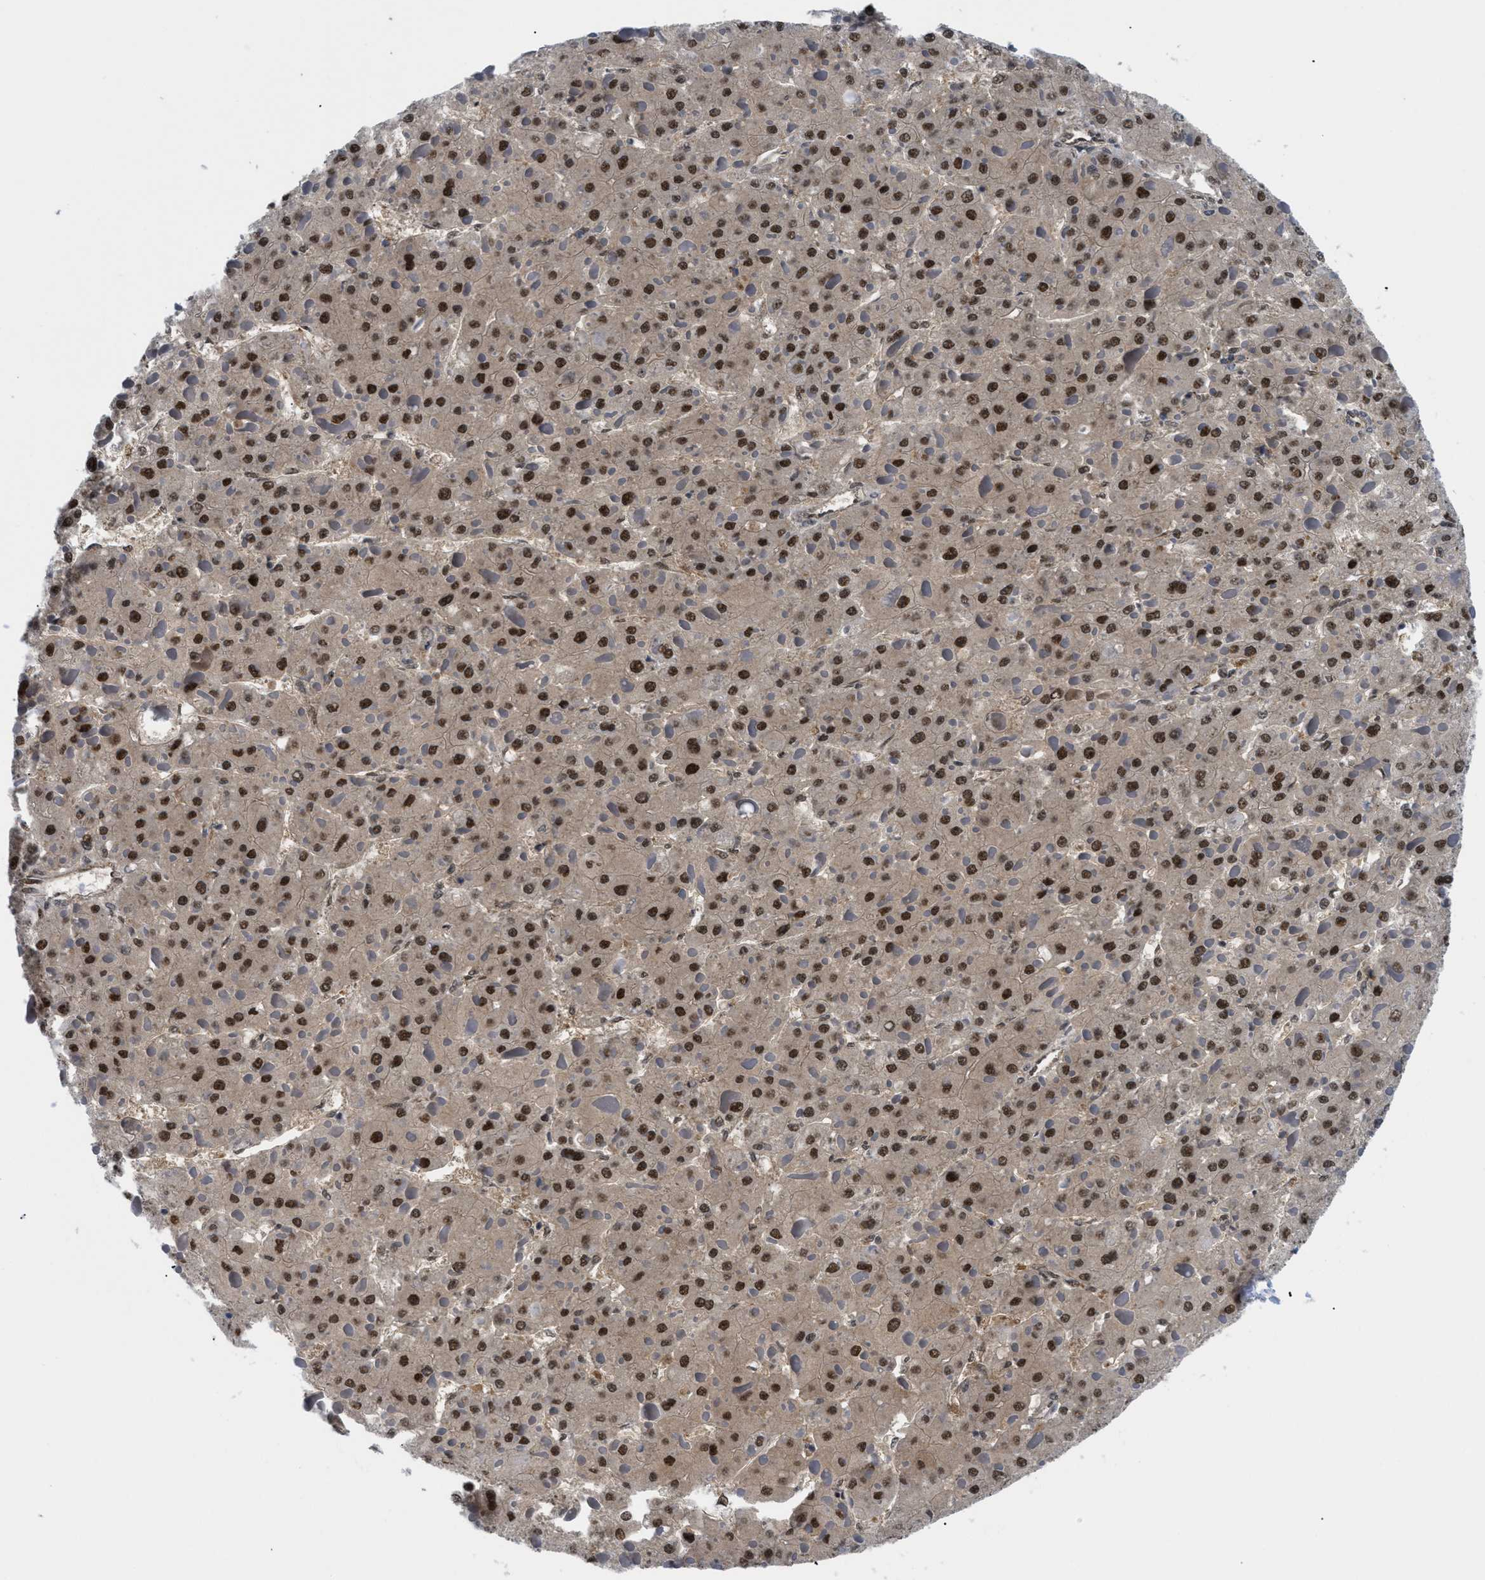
{"staining": {"intensity": "strong", "quantity": ">75%", "location": "cytoplasmic/membranous,nuclear"}, "tissue": "liver cancer", "cell_type": "Tumor cells", "image_type": "cancer", "snomed": [{"axis": "morphology", "description": "Carcinoma, Hepatocellular, NOS"}, {"axis": "topography", "description": "Liver"}], "caption": "Immunohistochemistry (IHC) of human hepatocellular carcinoma (liver) shows high levels of strong cytoplasmic/membranous and nuclear positivity in approximately >75% of tumor cells.", "gene": "SLC29A2", "patient": {"sex": "female", "age": 73}}